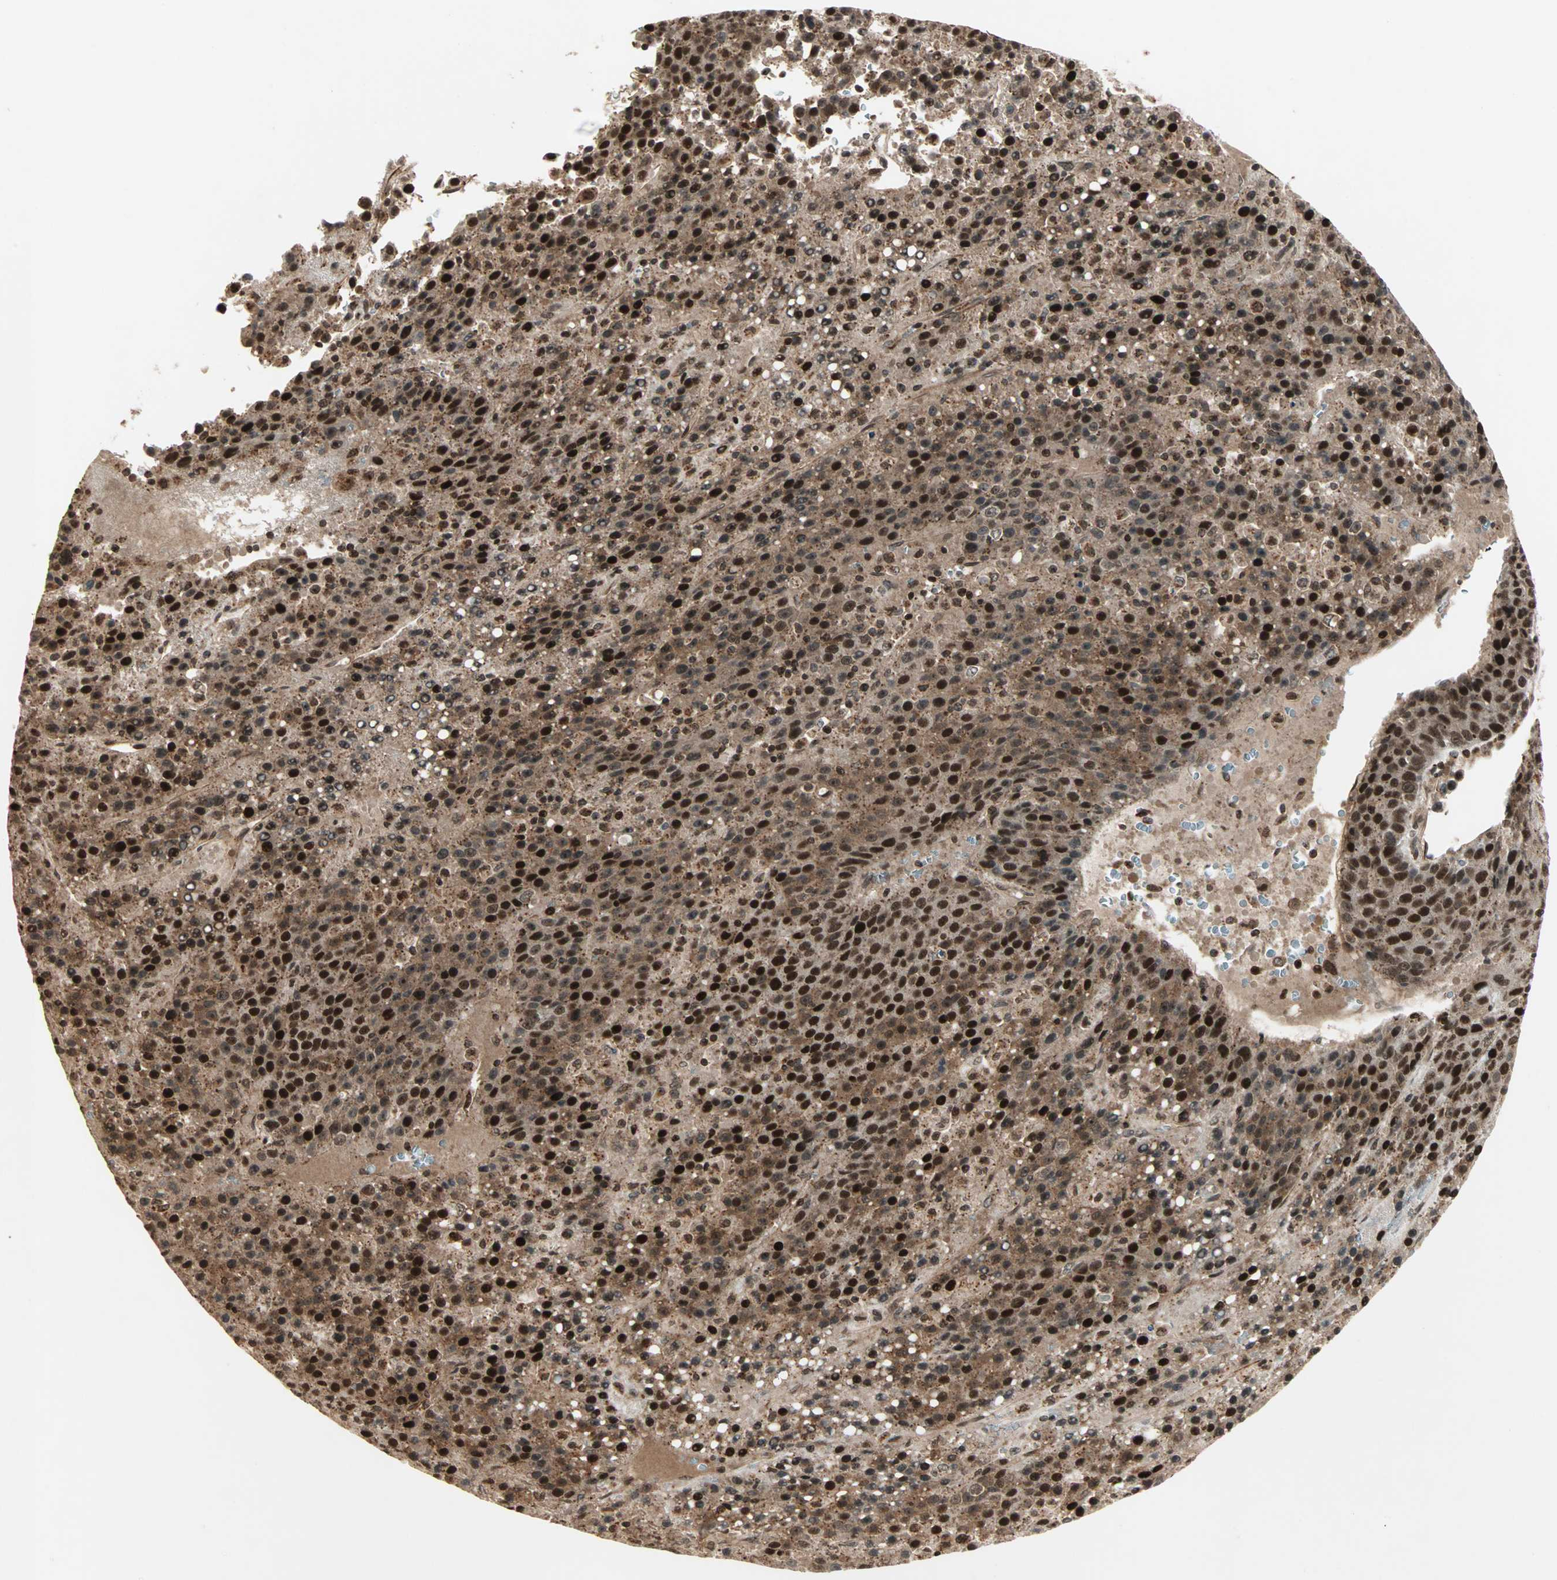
{"staining": {"intensity": "strong", "quantity": ">75%", "location": "cytoplasmic/membranous,nuclear"}, "tissue": "liver cancer", "cell_type": "Tumor cells", "image_type": "cancer", "snomed": [{"axis": "morphology", "description": "Carcinoma, Hepatocellular, NOS"}, {"axis": "topography", "description": "Liver"}], "caption": "DAB (3,3'-diaminobenzidine) immunohistochemical staining of human liver cancer (hepatocellular carcinoma) displays strong cytoplasmic/membranous and nuclear protein positivity in about >75% of tumor cells.", "gene": "ZBED9", "patient": {"sex": "female", "age": 53}}